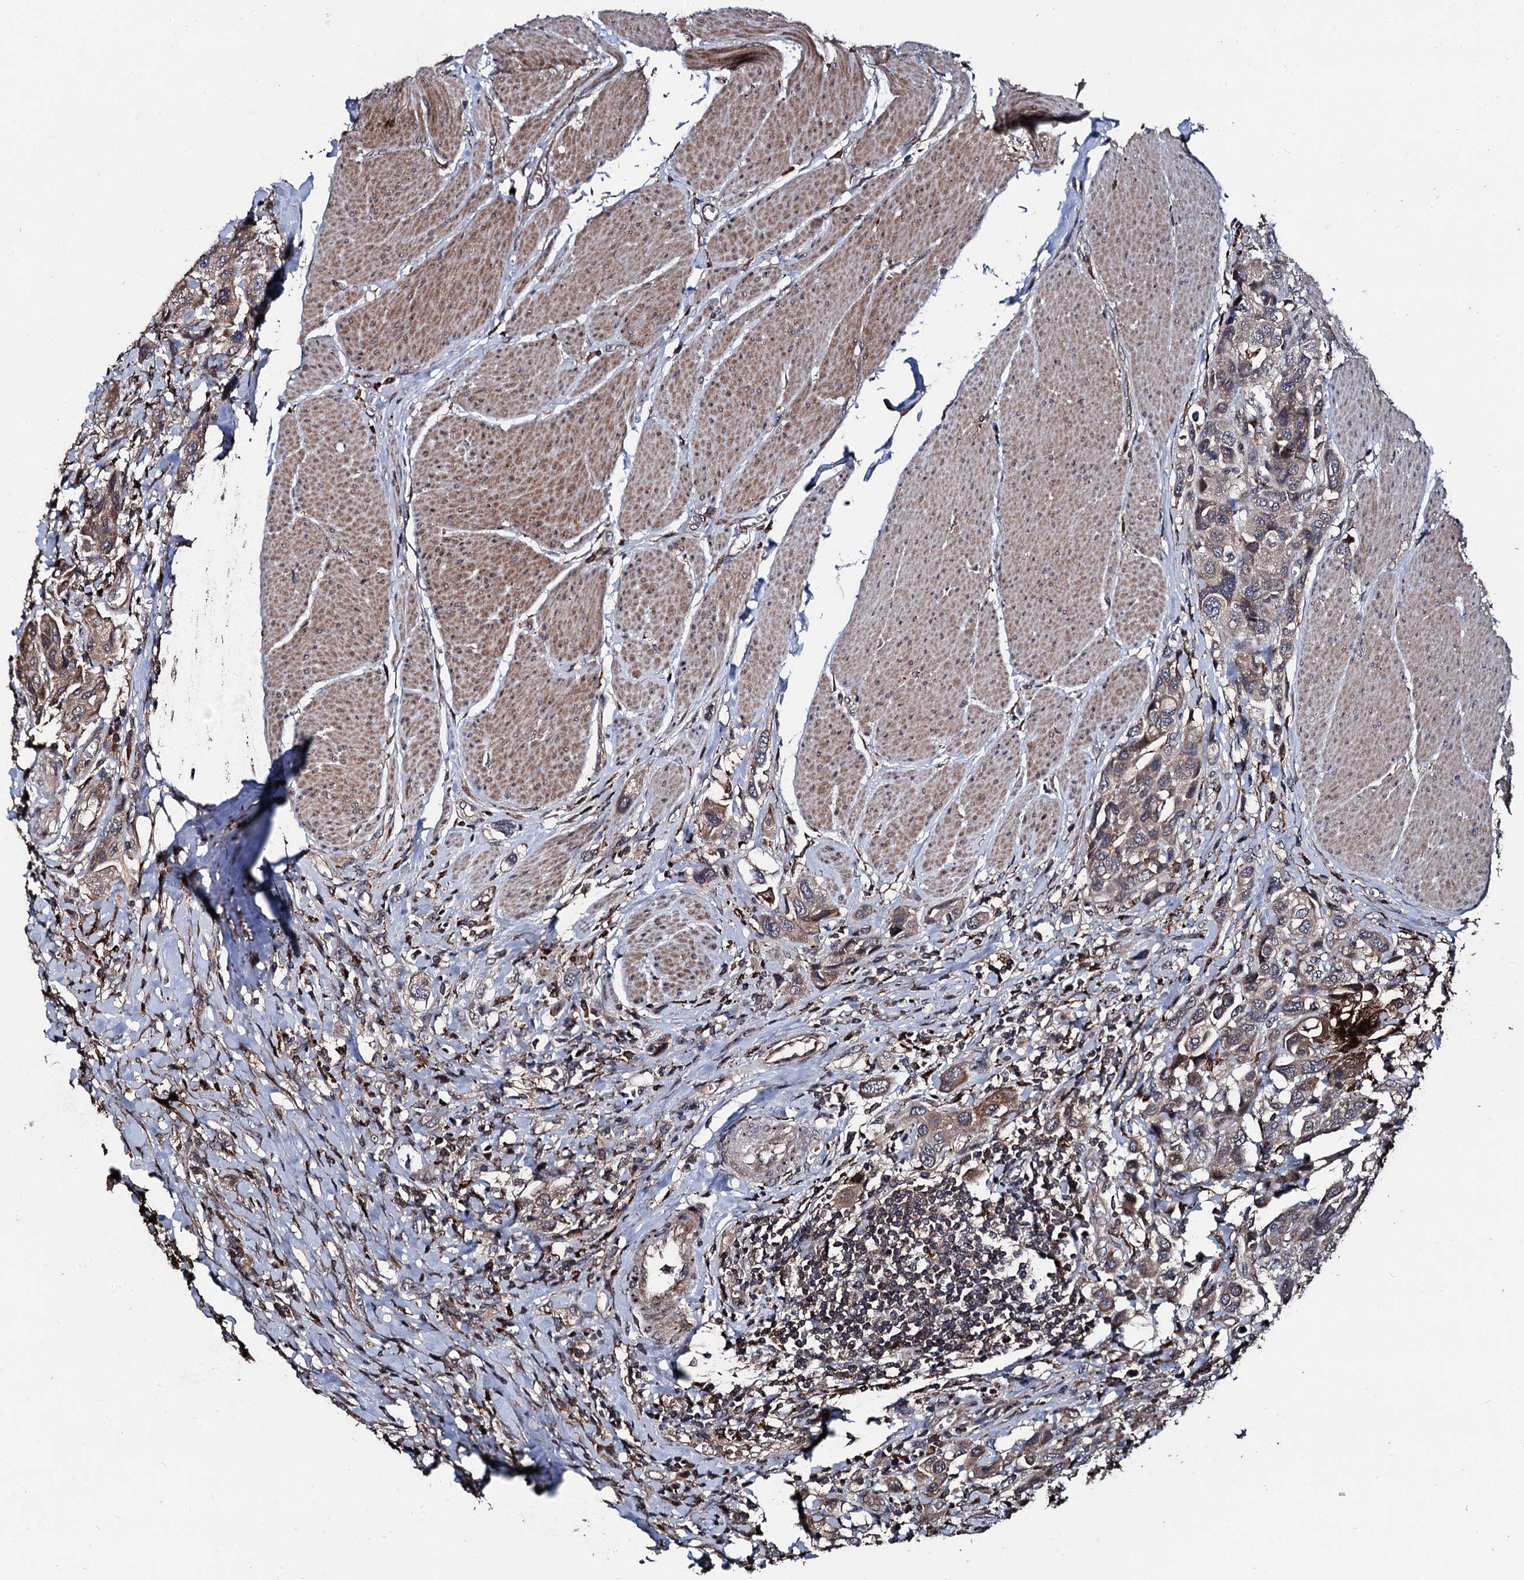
{"staining": {"intensity": "weak", "quantity": "25%-75%", "location": "cytoplasmic/membranous"}, "tissue": "urothelial cancer", "cell_type": "Tumor cells", "image_type": "cancer", "snomed": [{"axis": "morphology", "description": "Urothelial carcinoma, High grade"}, {"axis": "topography", "description": "Urinary bladder"}], "caption": "A brown stain shows weak cytoplasmic/membranous staining of a protein in urothelial cancer tumor cells.", "gene": "BCL2L2", "patient": {"sex": "male", "age": 50}}